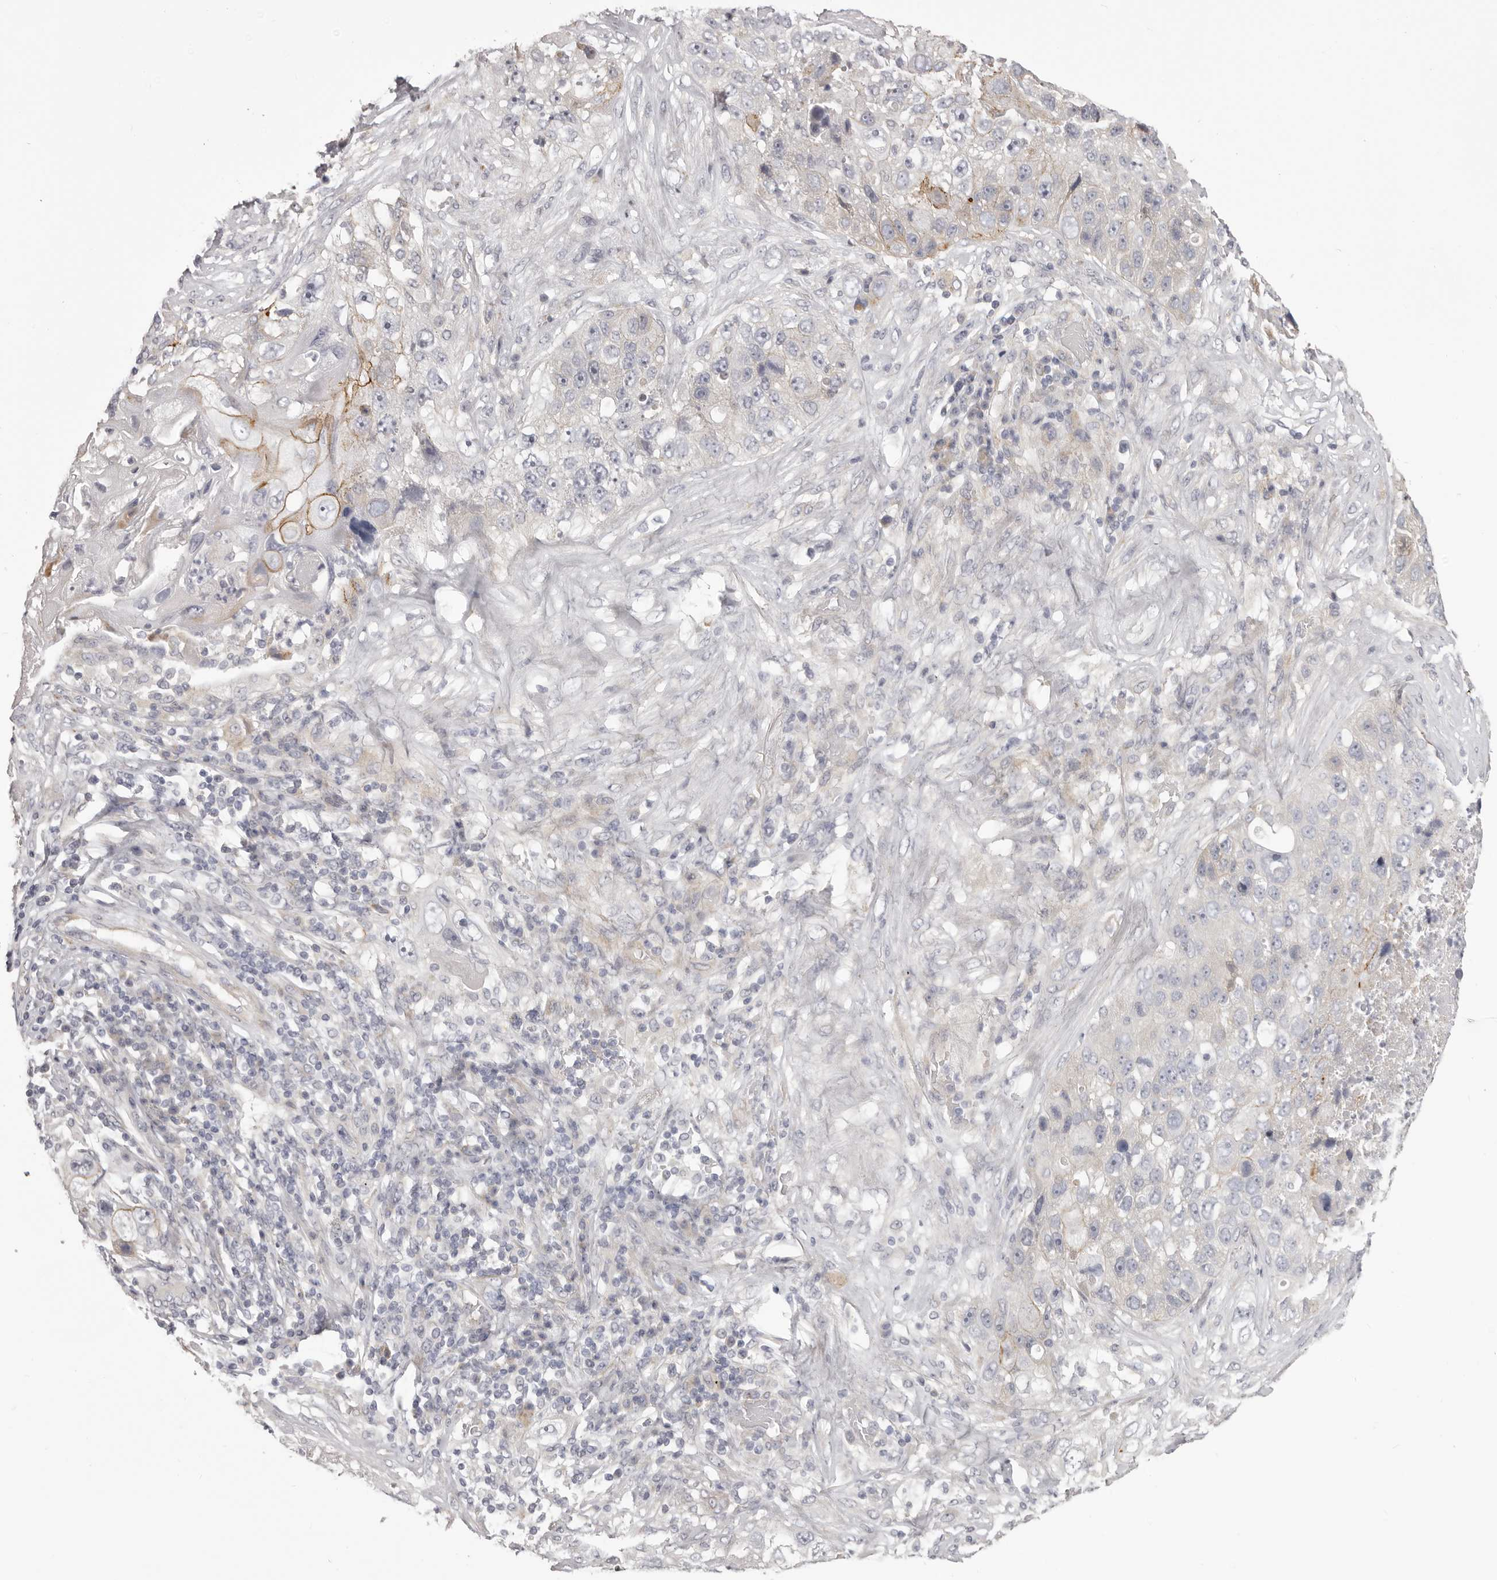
{"staining": {"intensity": "weak", "quantity": "<25%", "location": "cytoplasmic/membranous"}, "tissue": "lung cancer", "cell_type": "Tumor cells", "image_type": "cancer", "snomed": [{"axis": "morphology", "description": "Squamous cell carcinoma, NOS"}, {"axis": "topography", "description": "Lung"}], "caption": "A histopathology image of human lung cancer is negative for staining in tumor cells.", "gene": "OTUD3", "patient": {"sex": "male", "age": 61}}